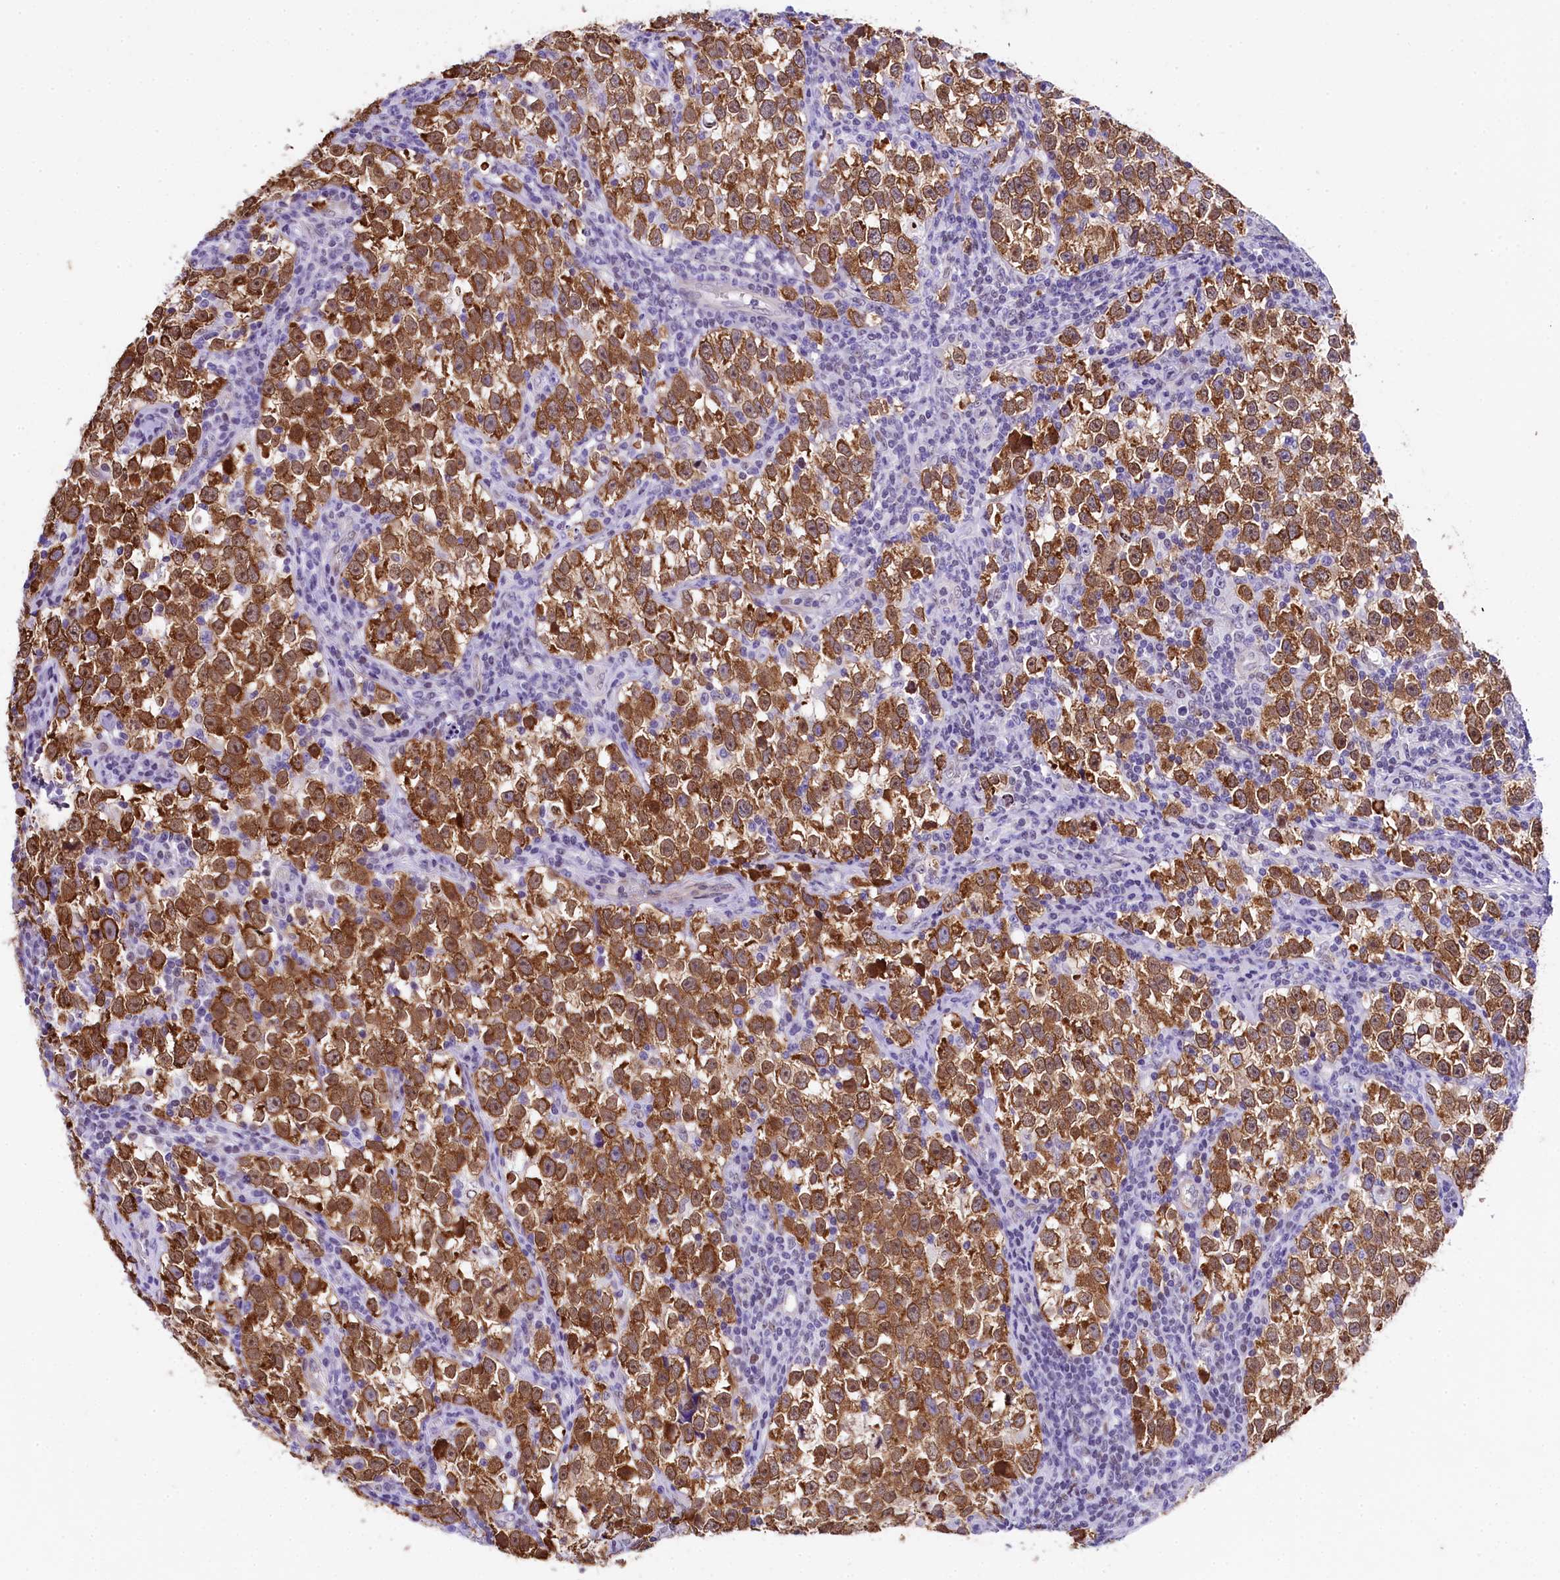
{"staining": {"intensity": "moderate", "quantity": ">75%", "location": "cytoplasmic/membranous,nuclear"}, "tissue": "testis cancer", "cell_type": "Tumor cells", "image_type": "cancer", "snomed": [{"axis": "morphology", "description": "Normal tissue, NOS"}, {"axis": "morphology", "description": "Seminoma, NOS"}, {"axis": "topography", "description": "Testis"}], "caption": "A medium amount of moderate cytoplasmic/membranous and nuclear expression is identified in approximately >75% of tumor cells in seminoma (testis) tissue.", "gene": "SAMD10", "patient": {"sex": "male", "age": 43}}